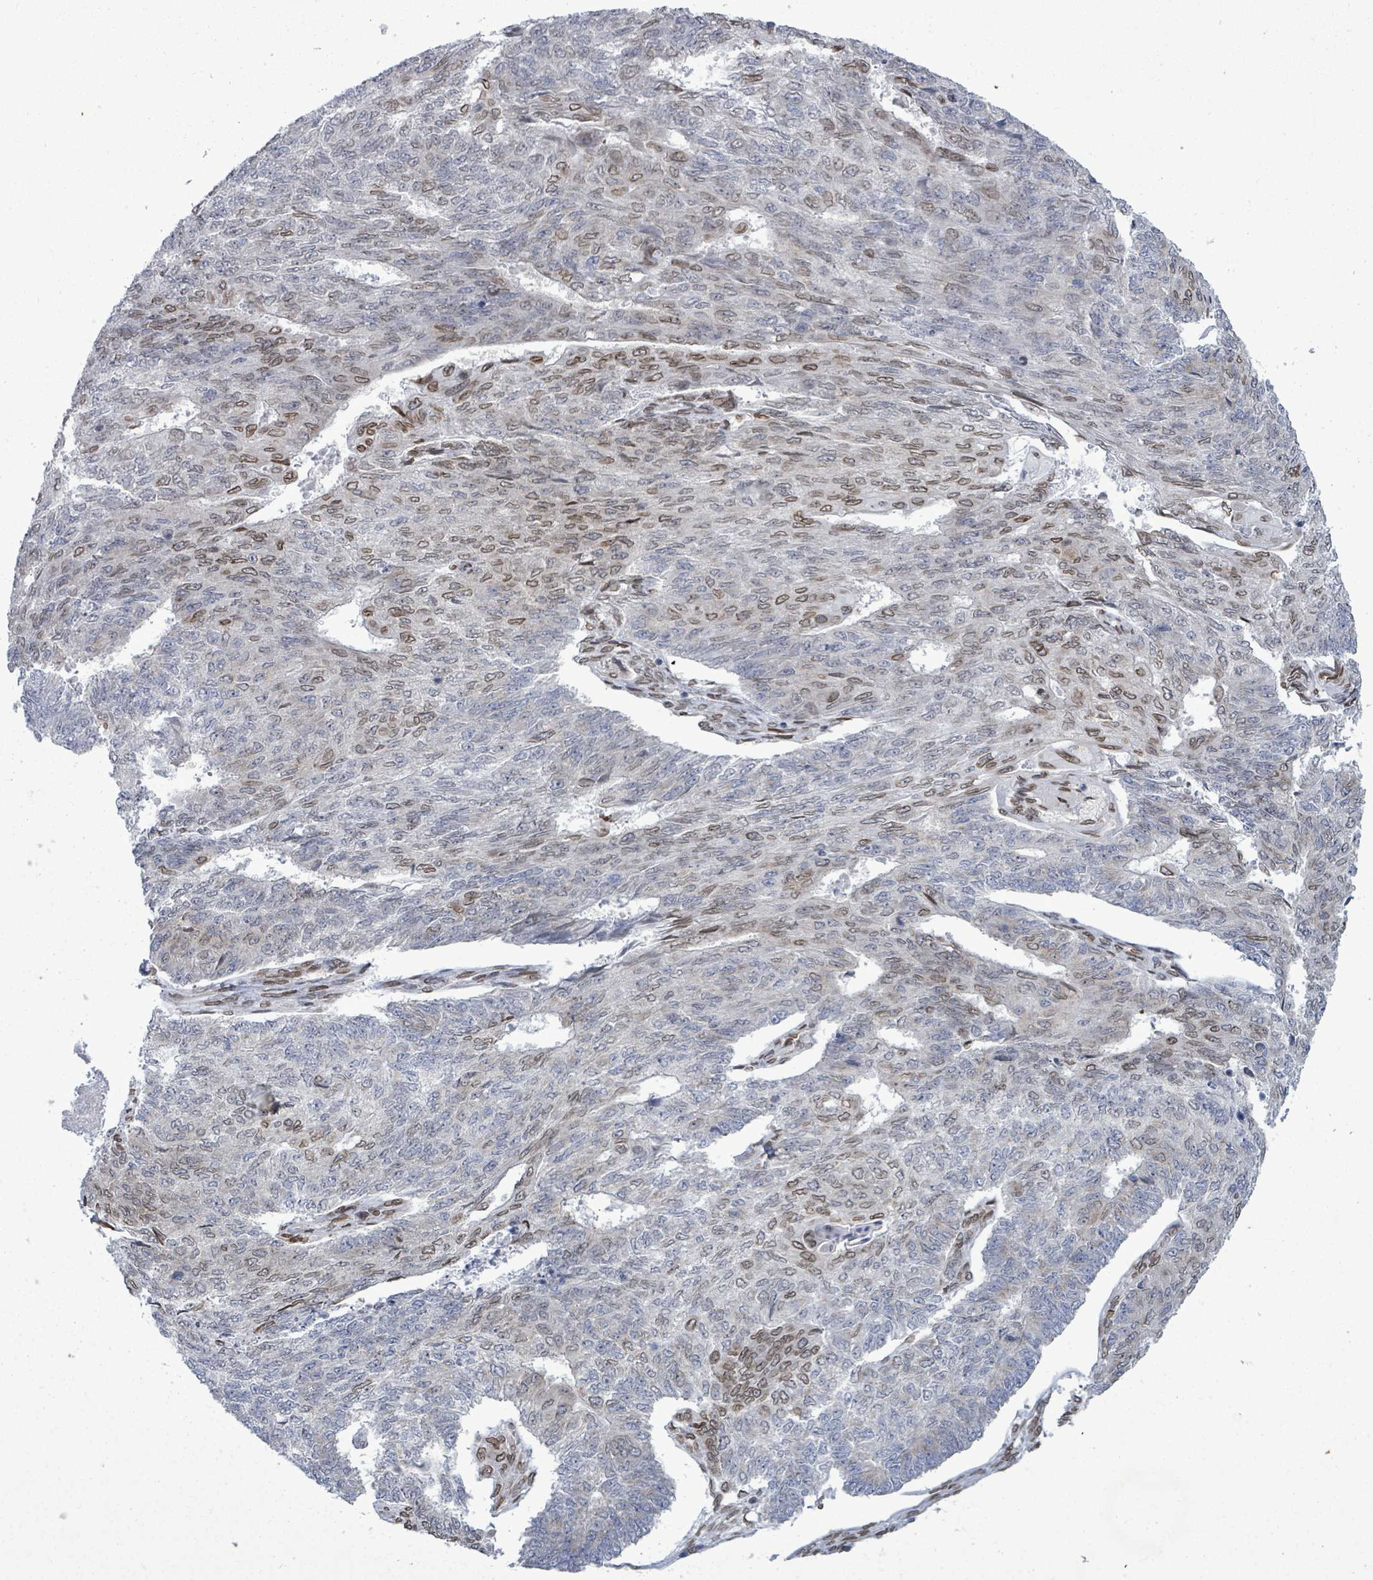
{"staining": {"intensity": "moderate", "quantity": "25%-75%", "location": "cytoplasmic/membranous,nuclear"}, "tissue": "endometrial cancer", "cell_type": "Tumor cells", "image_type": "cancer", "snomed": [{"axis": "morphology", "description": "Adenocarcinoma, NOS"}, {"axis": "topography", "description": "Endometrium"}], "caption": "Immunohistochemistry (IHC) staining of endometrial adenocarcinoma, which exhibits medium levels of moderate cytoplasmic/membranous and nuclear expression in approximately 25%-75% of tumor cells indicating moderate cytoplasmic/membranous and nuclear protein positivity. The staining was performed using DAB (3,3'-diaminobenzidine) (brown) for protein detection and nuclei were counterstained in hematoxylin (blue).", "gene": "ARFGAP1", "patient": {"sex": "female", "age": 32}}